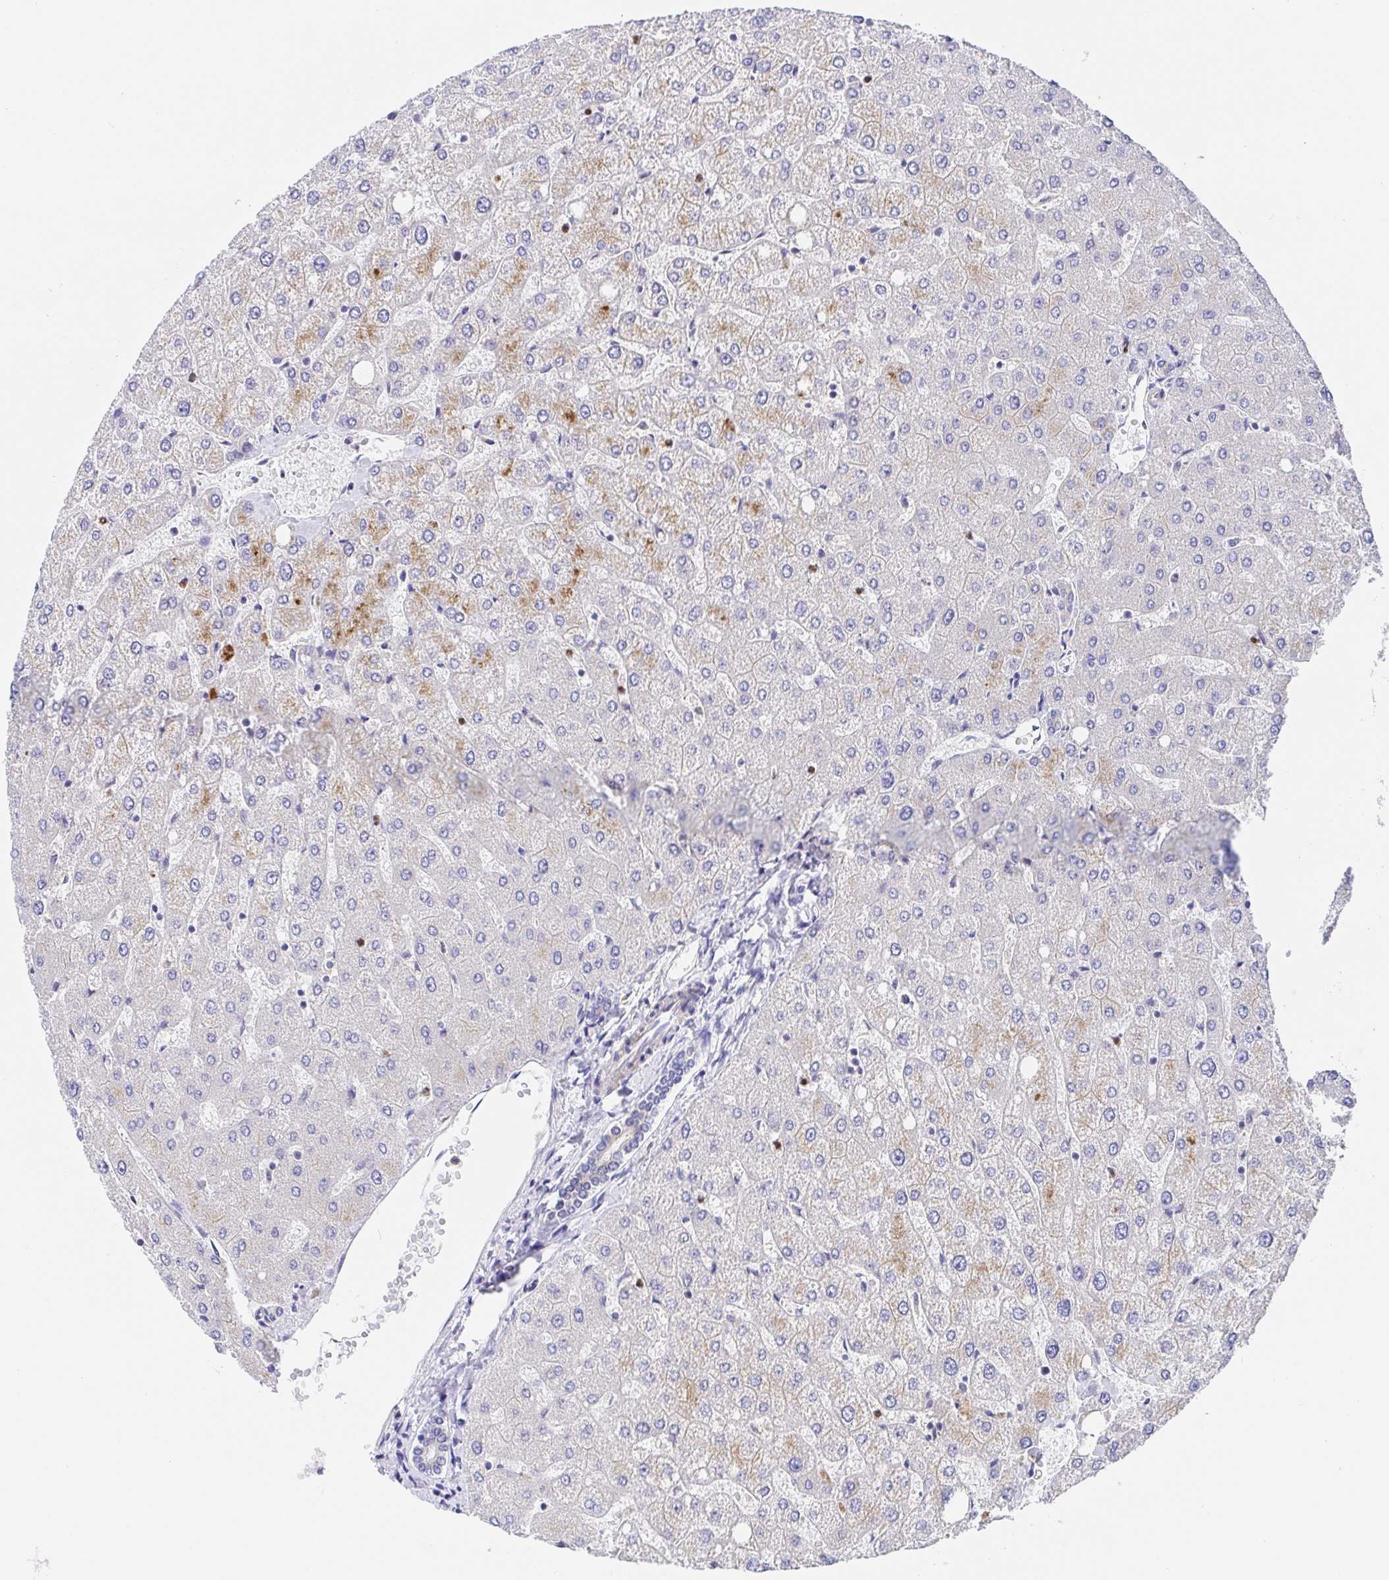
{"staining": {"intensity": "negative", "quantity": "none", "location": "none"}, "tissue": "liver", "cell_type": "Cholangiocytes", "image_type": "normal", "snomed": [{"axis": "morphology", "description": "Normal tissue, NOS"}, {"axis": "topography", "description": "Liver"}], "caption": "High magnification brightfield microscopy of benign liver stained with DAB (brown) and counterstained with hematoxylin (blue): cholangiocytes show no significant staining. The staining was performed using DAB (3,3'-diaminobenzidine) to visualize the protein expression in brown, while the nuclei were stained in blue with hematoxylin (Magnification: 20x).", "gene": "GOLGA1", "patient": {"sex": "female", "age": 54}}